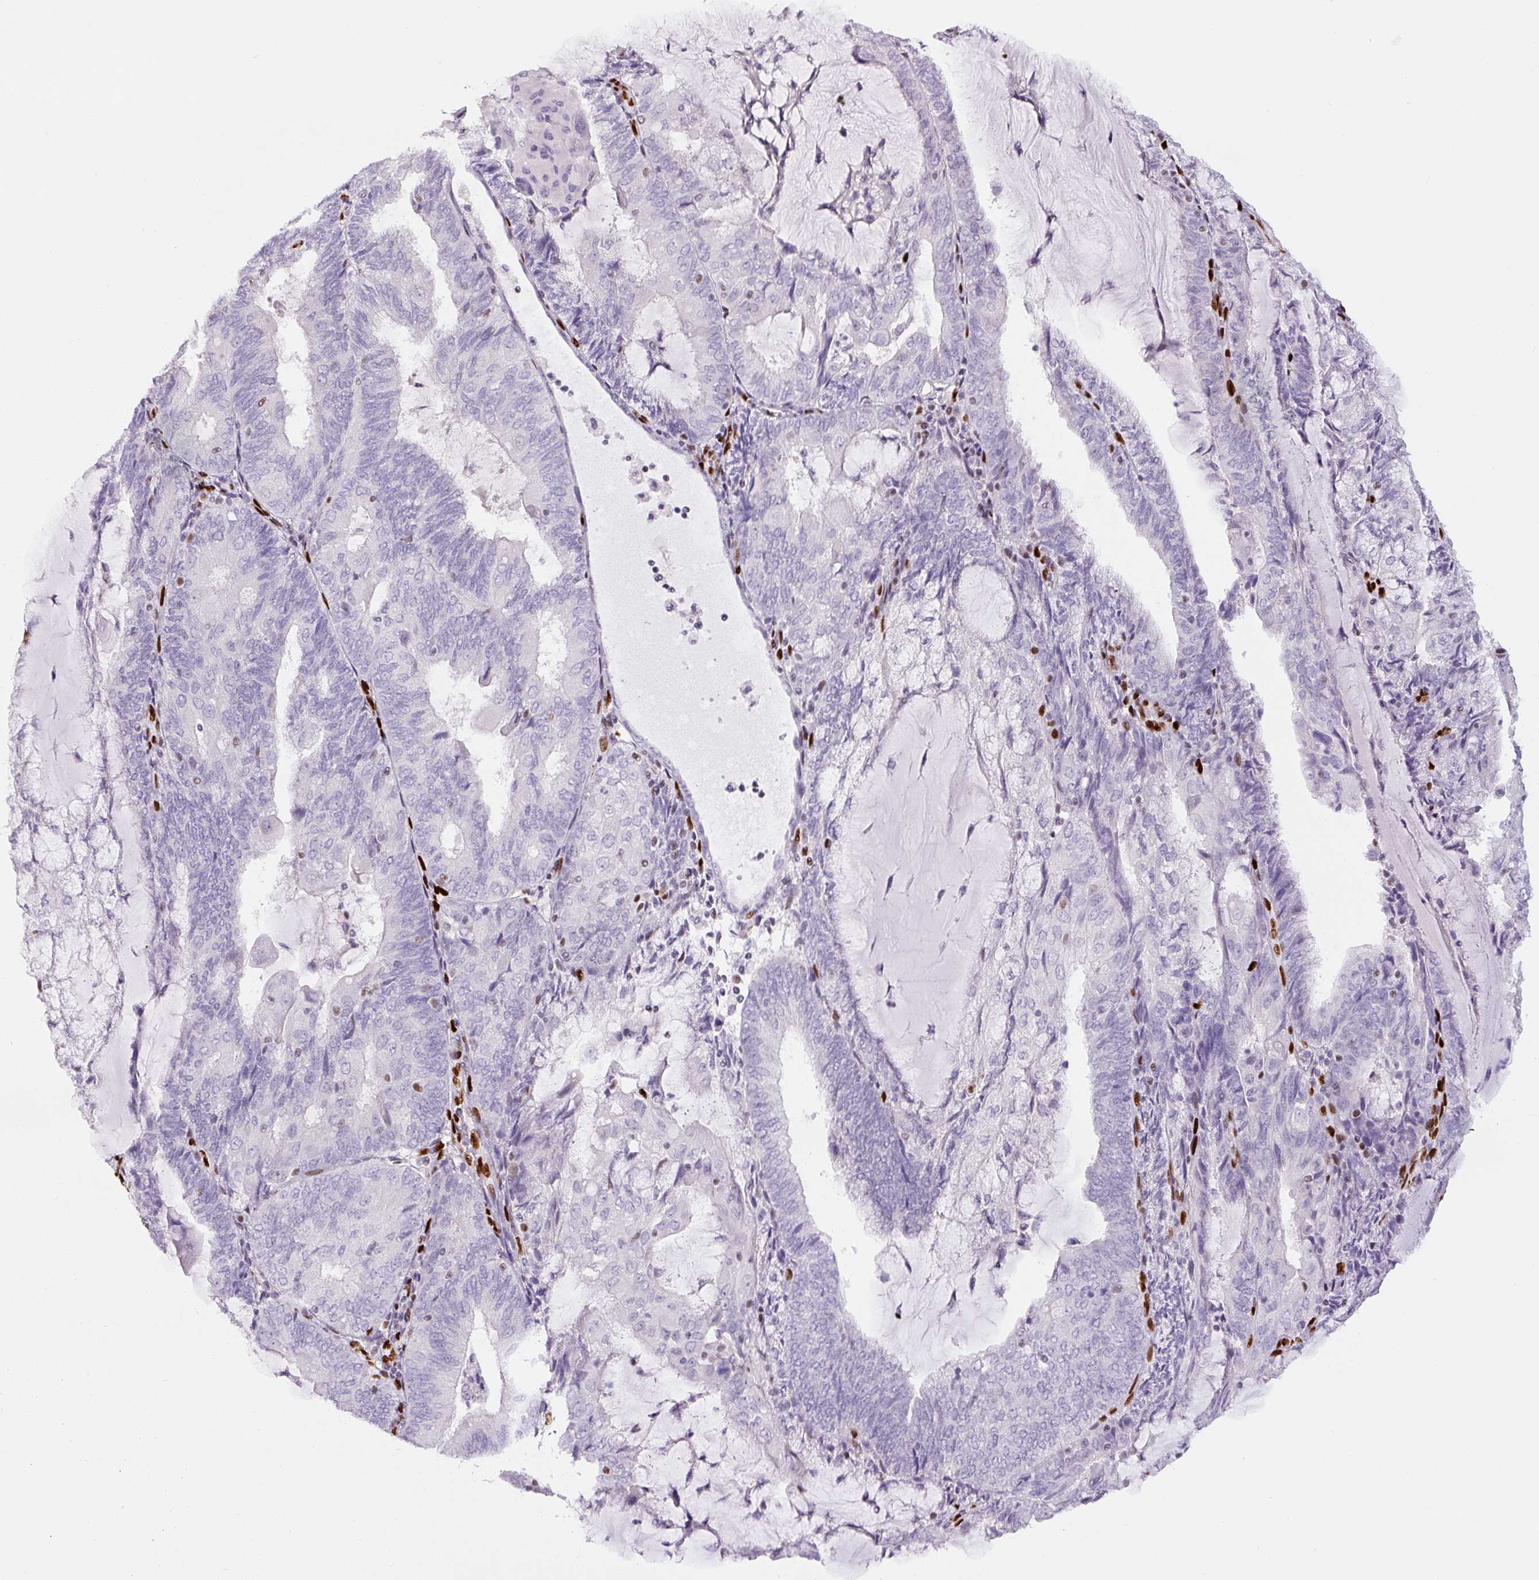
{"staining": {"intensity": "negative", "quantity": "none", "location": "none"}, "tissue": "endometrial cancer", "cell_type": "Tumor cells", "image_type": "cancer", "snomed": [{"axis": "morphology", "description": "Adenocarcinoma, NOS"}, {"axis": "topography", "description": "Endometrium"}], "caption": "IHC of endometrial cancer demonstrates no staining in tumor cells.", "gene": "ZEB1", "patient": {"sex": "female", "age": 81}}